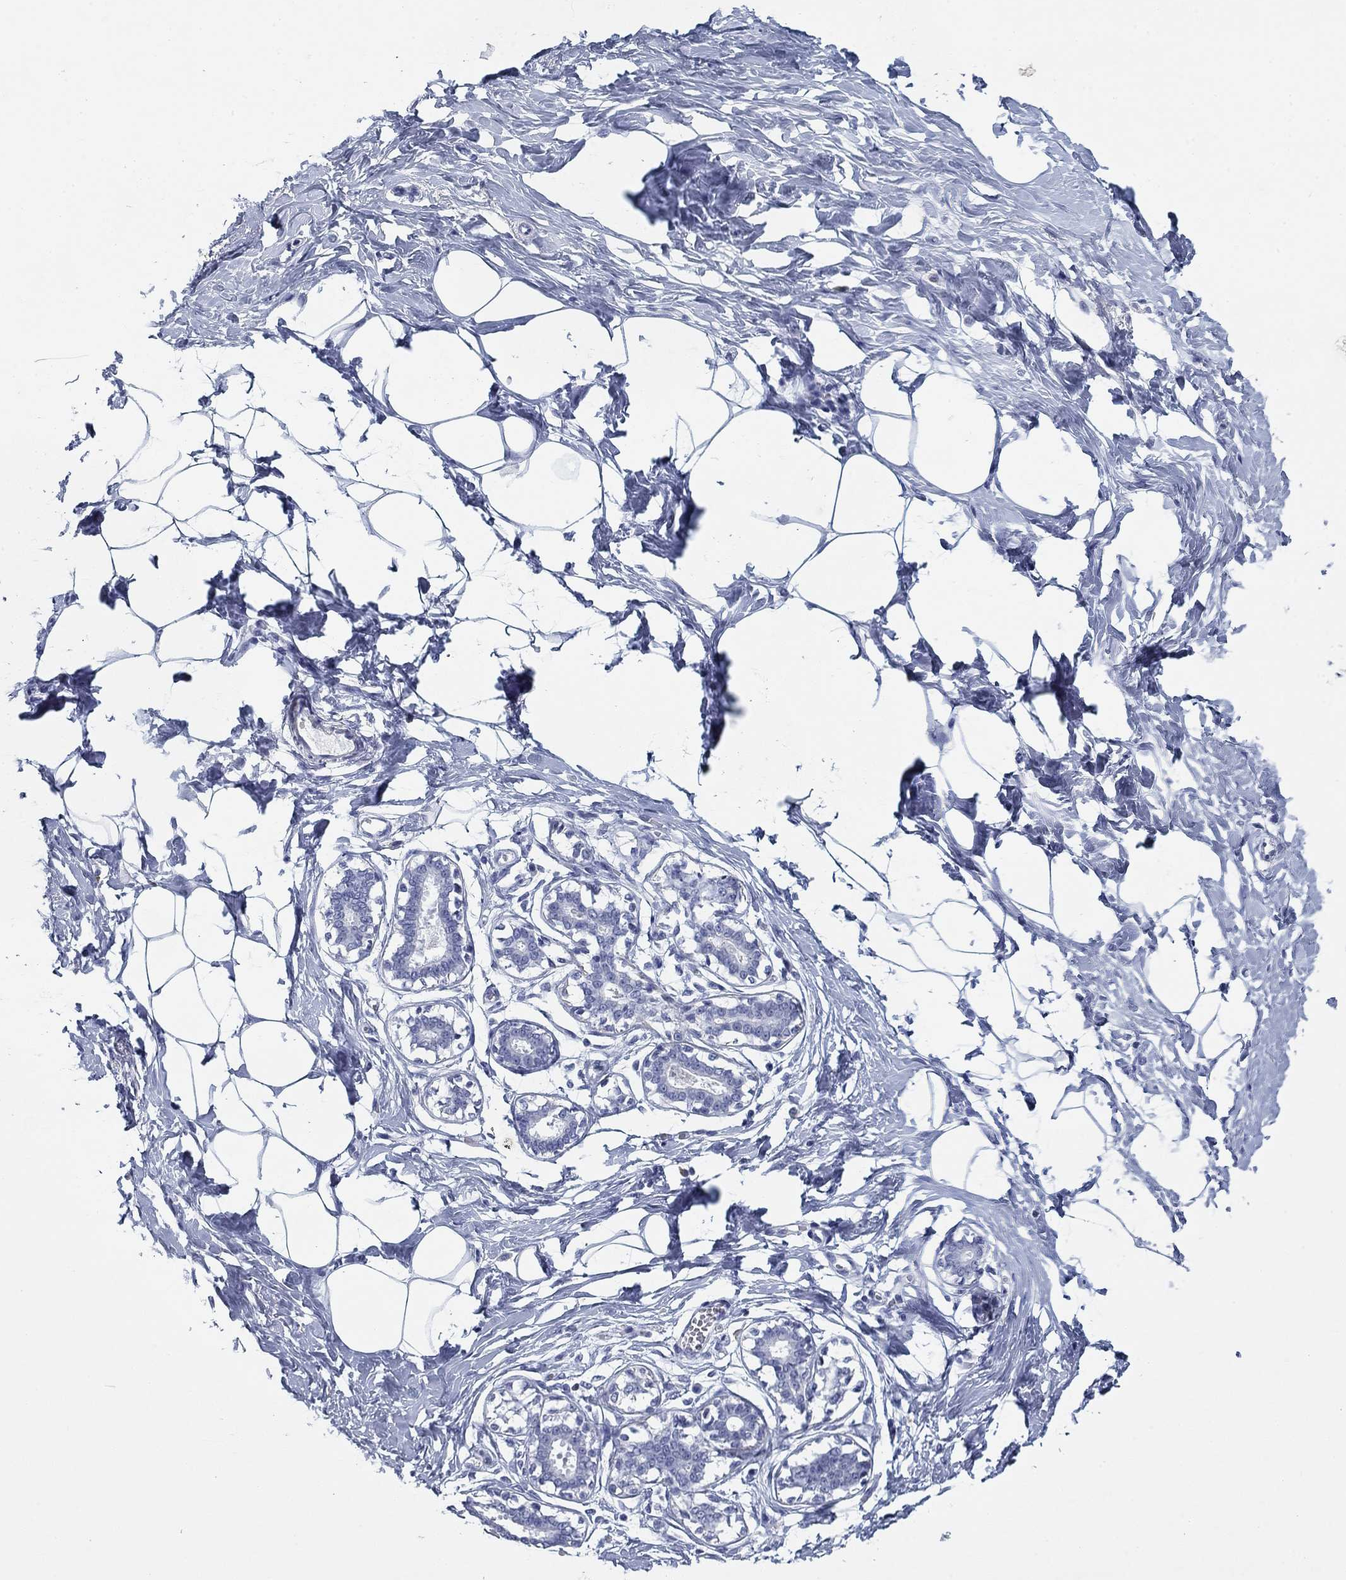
{"staining": {"intensity": "negative", "quantity": "none", "location": "none"}, "tissue": "breast", "cell_type": "Adipocytes", "image_type": "normal", "snomed": [{"axis": "morphology", "description": "Normal tissue, NOS"}, {"axis": "morphology", "description": "Lobular carcinoma, in situ"}, {"axis": "topography", "description": "Breast"}], "caption": "High power microscopy histopathology image of an immunohistochemistry photomicrograph of benign breast, revealing no significant positivity in adipocytes. (DAB IHC, high magnification).", "gene": "CD79B", "patient": {"sex": "female", "age": 35}}